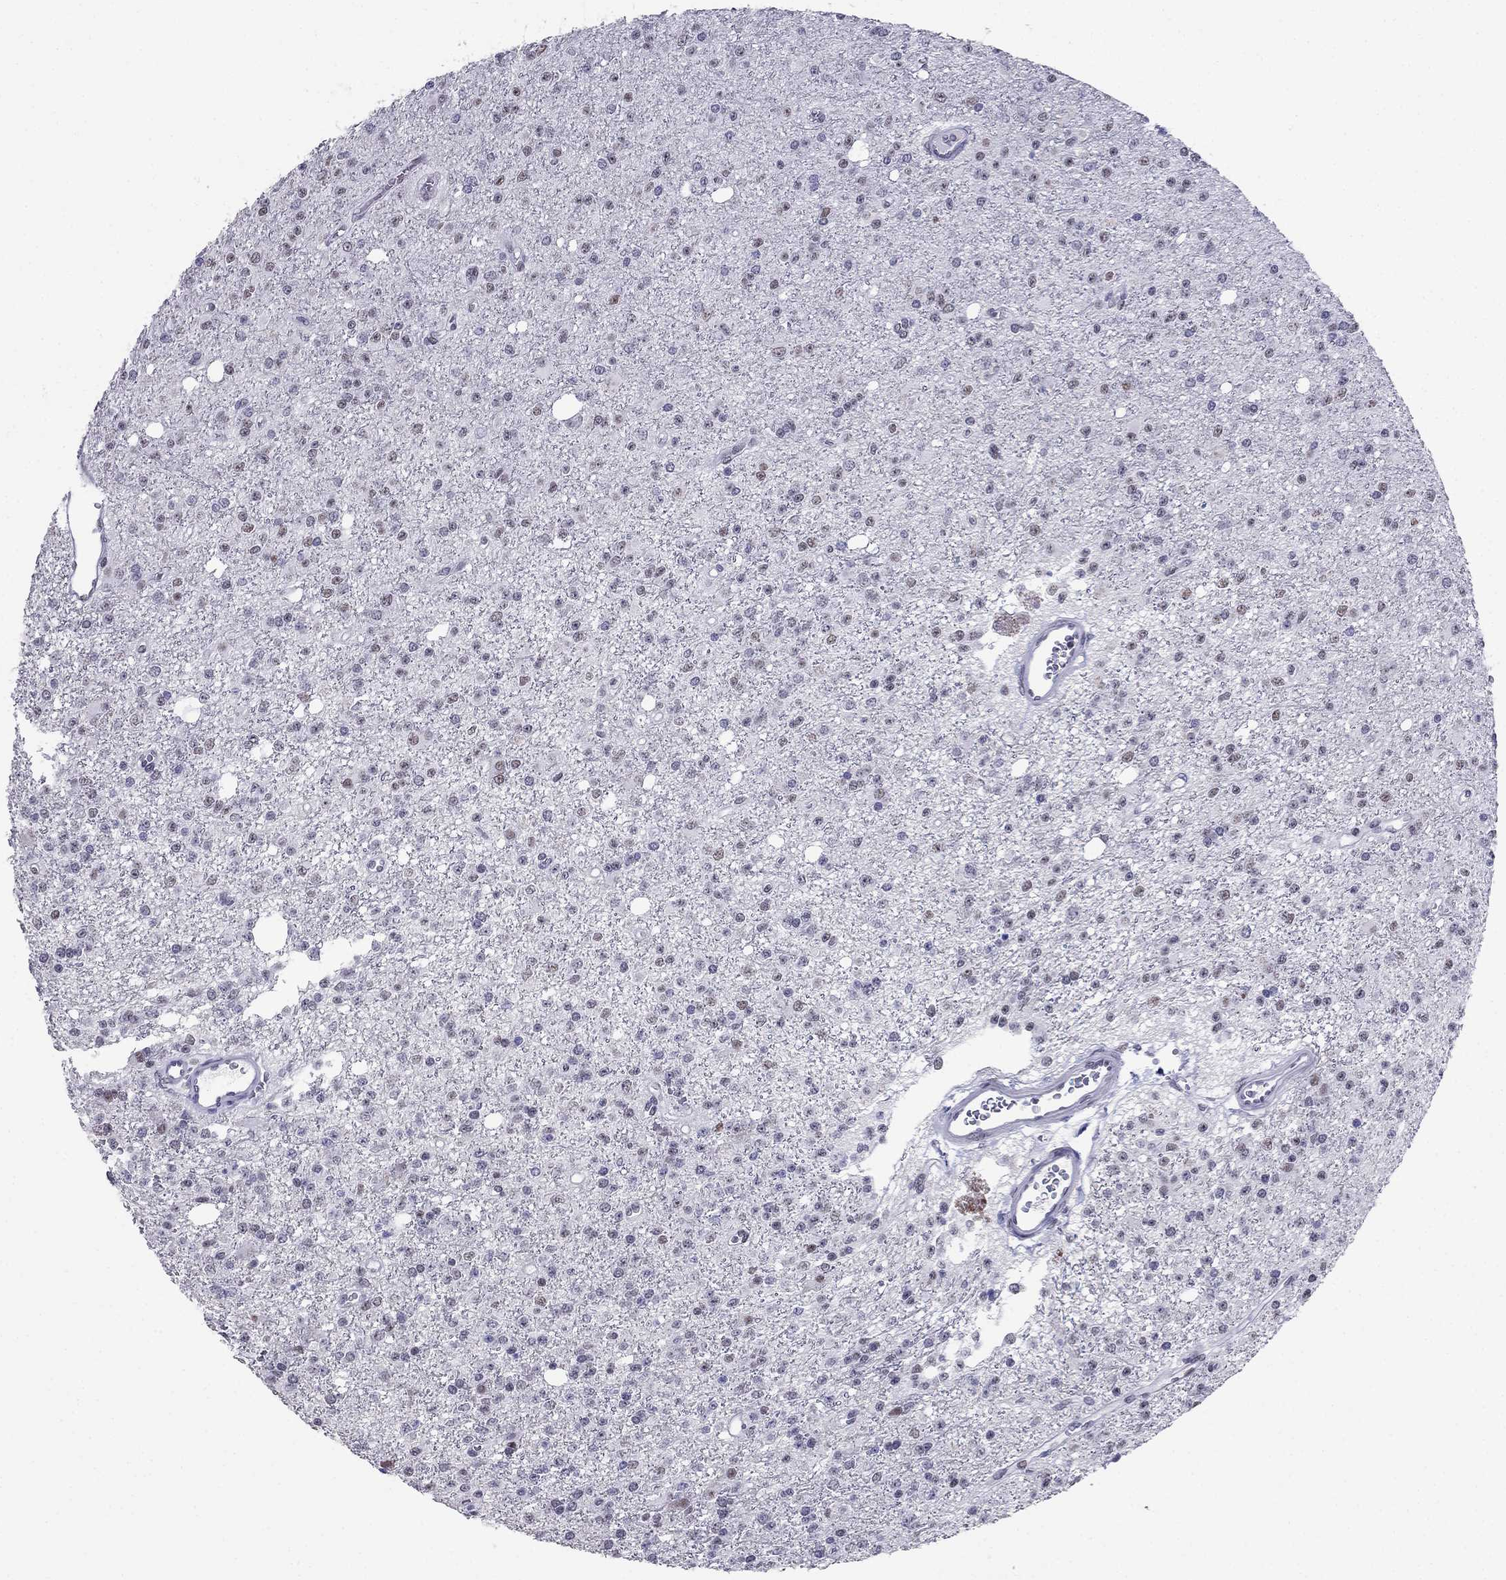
{"staining": {"intensity": "moderate", "quantity": "<25%", "location": "nuclear"}, "tissue": "glioma", "cell_type": "Tumor cells", "image_type": "cancer", "snomed": [{"axis": "morphology", "description": "Glioma, malignant, Low grade"}, {"axis": "topography", "description": "Brain"}], "caption": "Immunohistochemistry staining of malignant glioma (low-grade), which exhibits low levels of moderate nuclear positivity in about <25% of tumor cells indicating moderate nuclear protein expression. The staining was performed using DAB (3,3'-diaminobenzidine) (brown) for protein detection and nuclei were counterstained in hematoxylin (blue).", "gene": "PPM1G", "patient": {"sex": "female", "age": 45}}